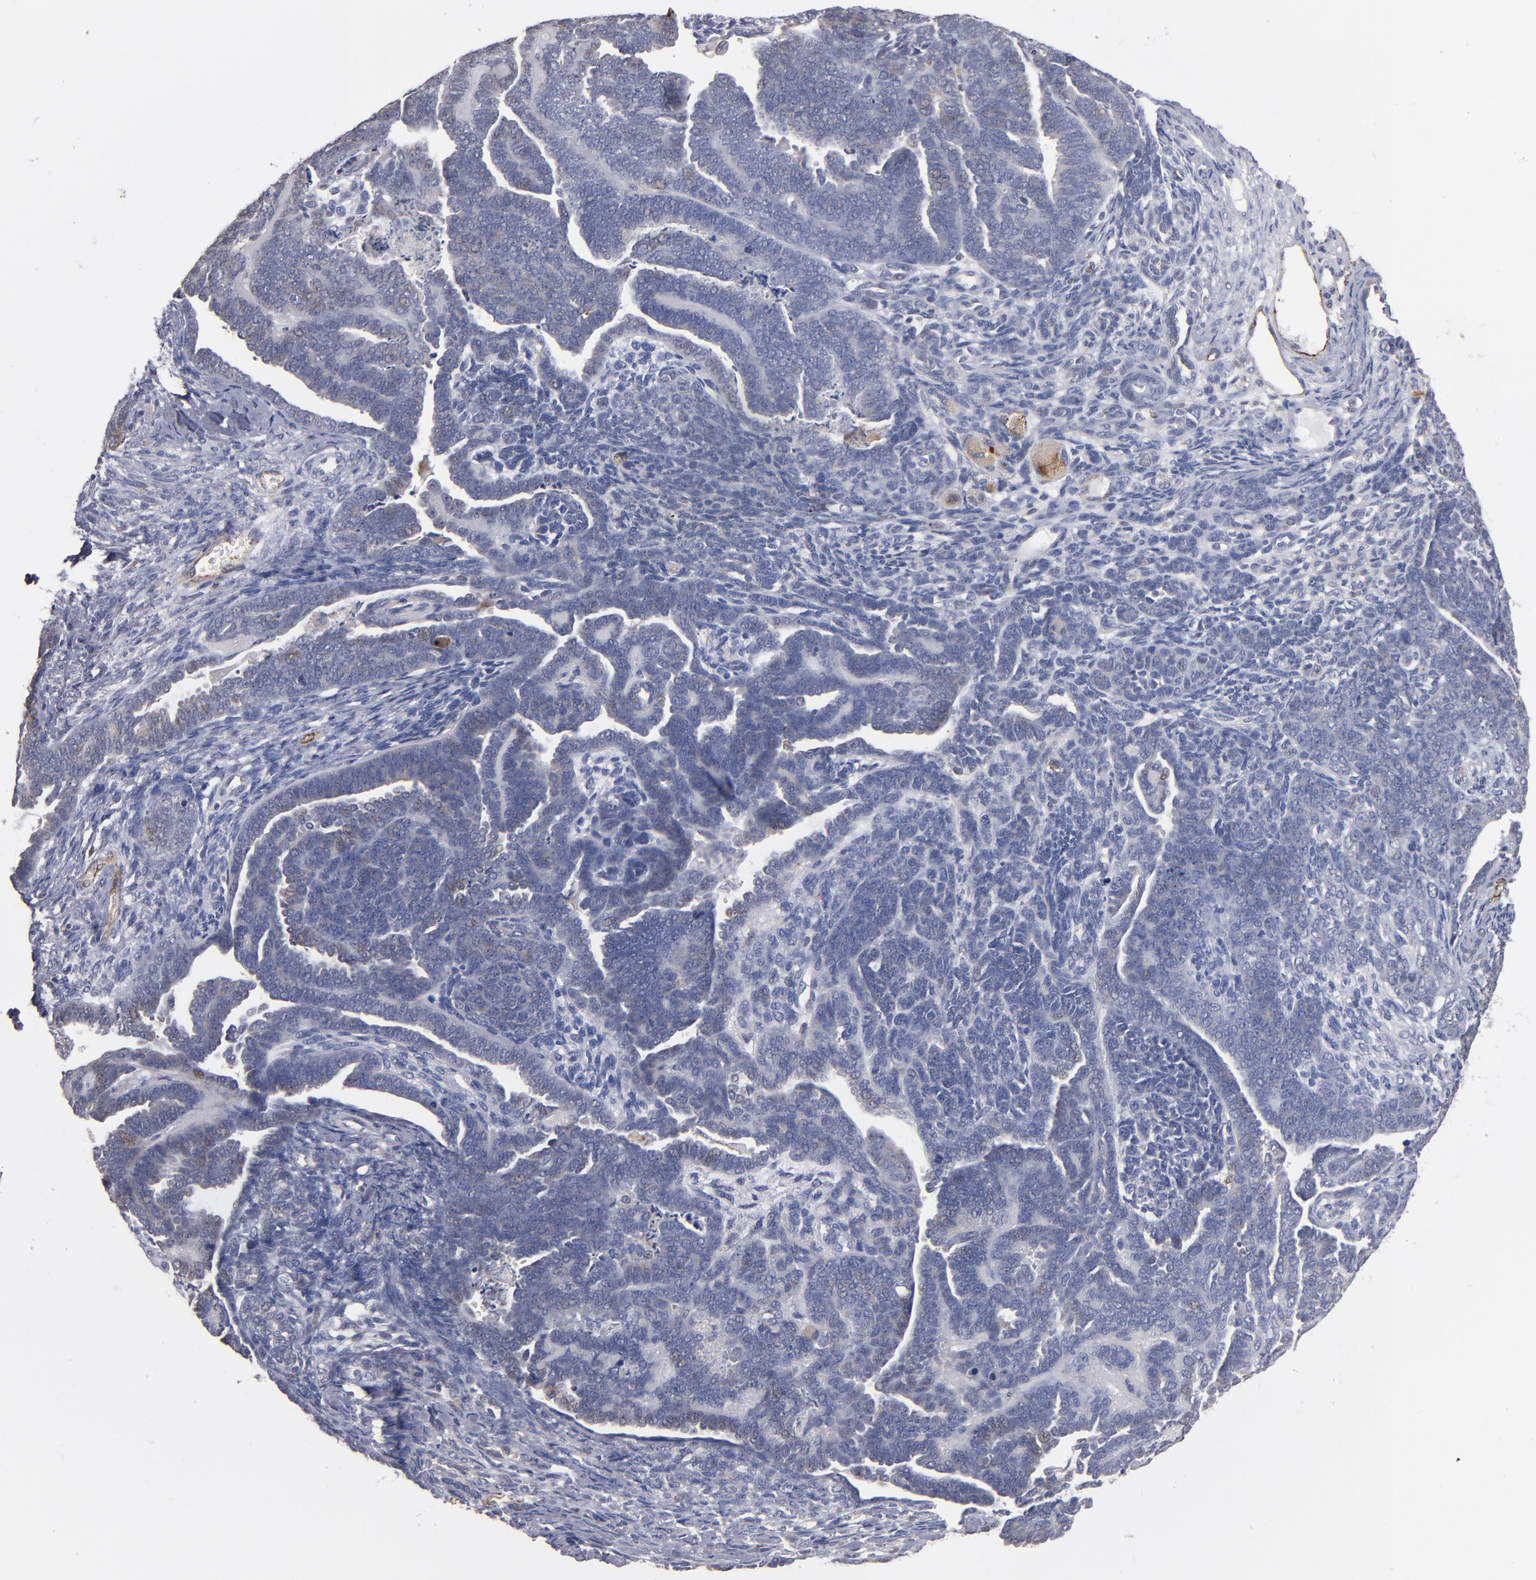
{"staining": {"intensity": "negative", "quantity": "none", "location": "none"}, "tissue": "endometrial cancer", "cell_type": "Tumor cells", "image_type": "cancer", "snomed": [{"axis": "morphology", "description": "Neoplasm, malignant, NOS"}, {"axis": "topography", "description": "Endometrium"}], "caption": "This is an immunohistochemistry (IHC) histopathology image of endometrial malignant neoplasm. There is no expression in tumor cells.", "gene": "SELP", "patient": {"sex": "female", "age": 74}}